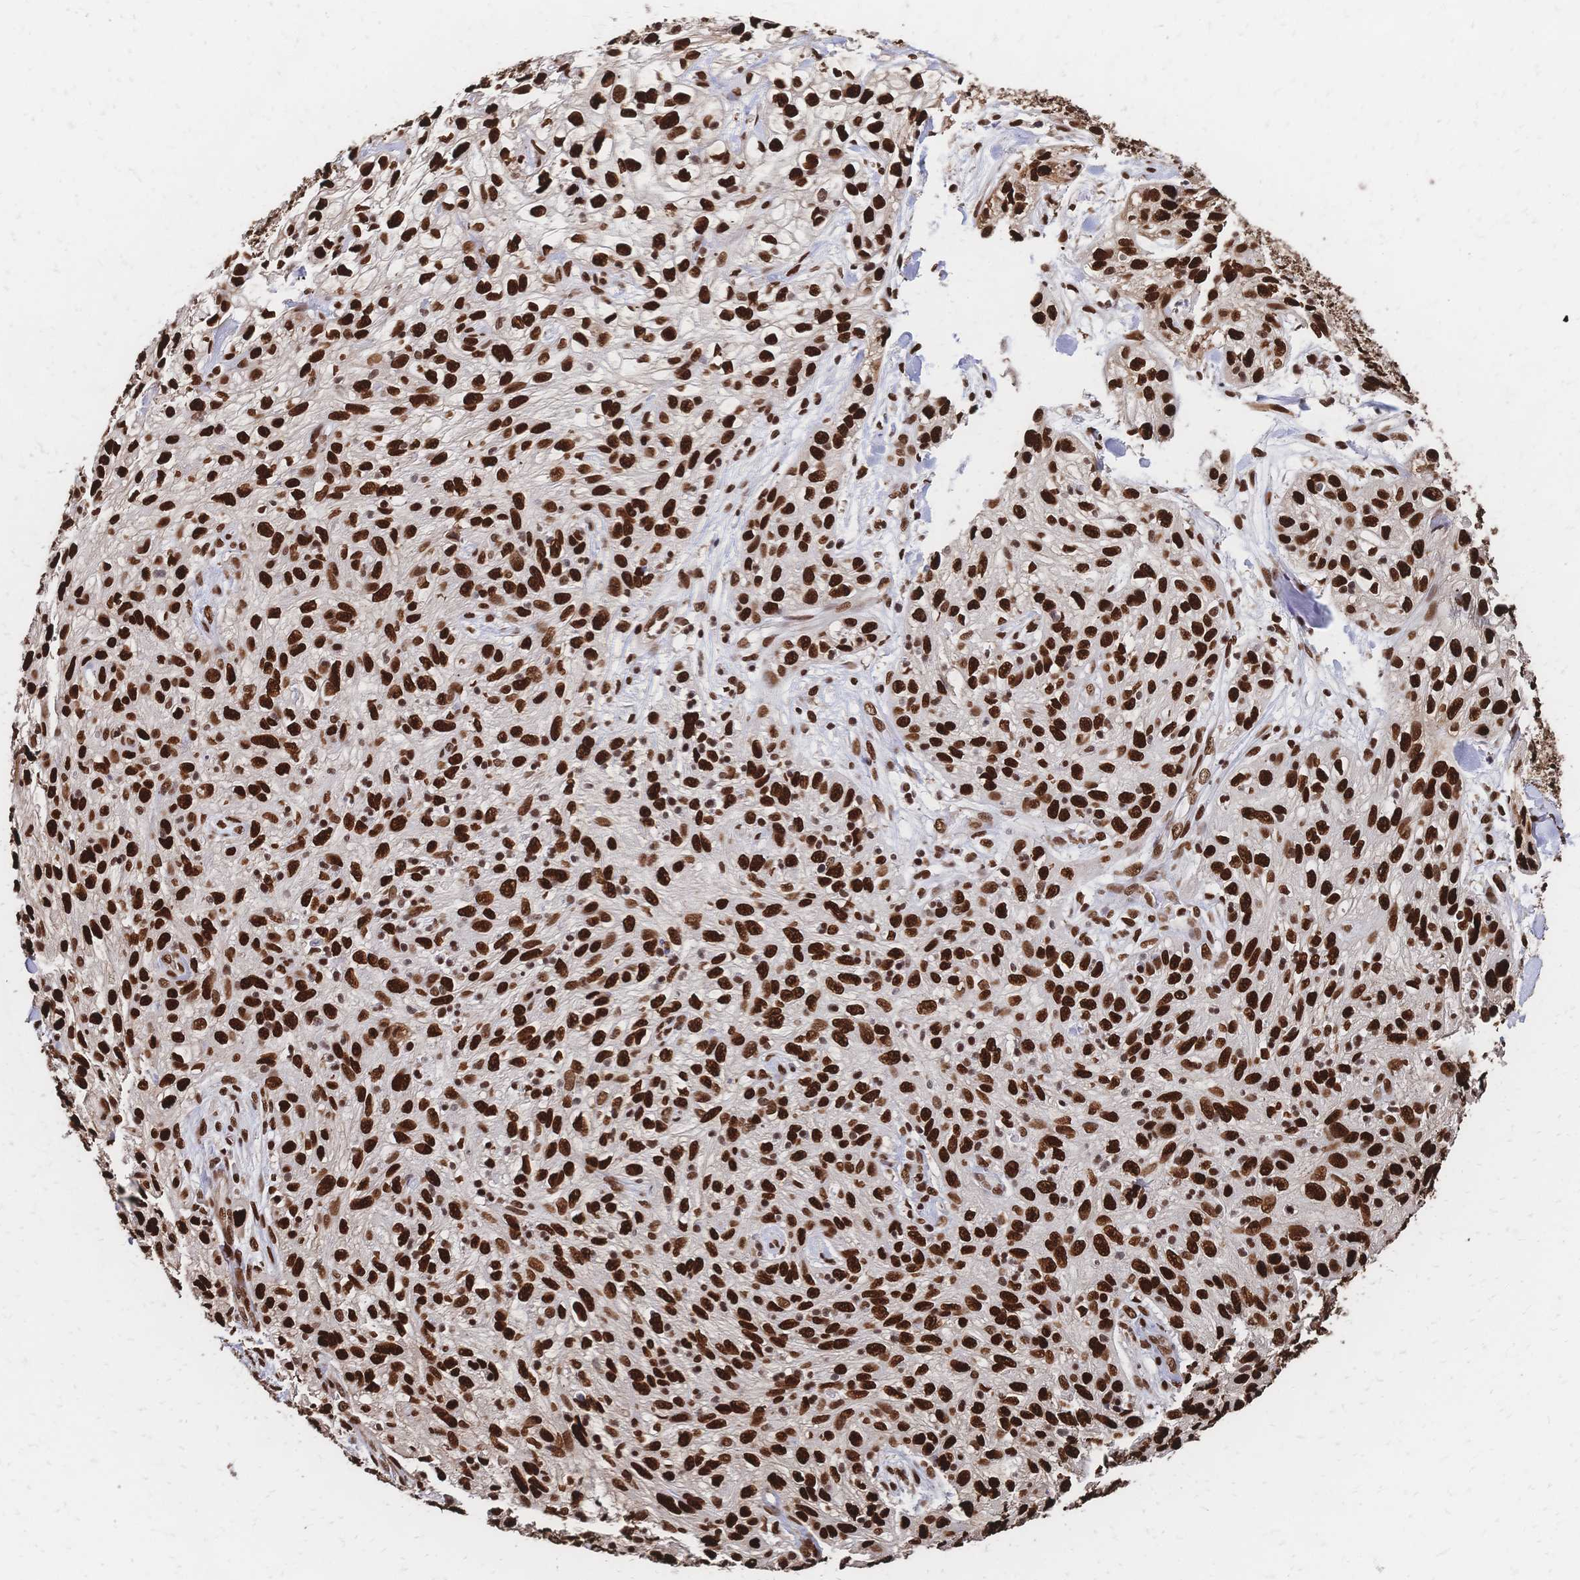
{"staining": {"intensity": "strong", "quantity": ">75%", "location": "nuclear"}, "tissue": "skin cancer", "cell_type": "Tumor cells", "image_type": "cancer", "snomed": [{"axis": "morphology", "description": "Squamous cell carcinoma, NOS"}, {"axis": "topography", "description": "Skin"}], "caption": "Immunohistochemistry (IHC) histopathology image of human skin cancer stained for a protein (brown), which reveals high levels of strong nuclear positivity in approximately >75% of tumor cells.", "gene": "HDGF", "patient": {"sex": "male", "age": 82}}